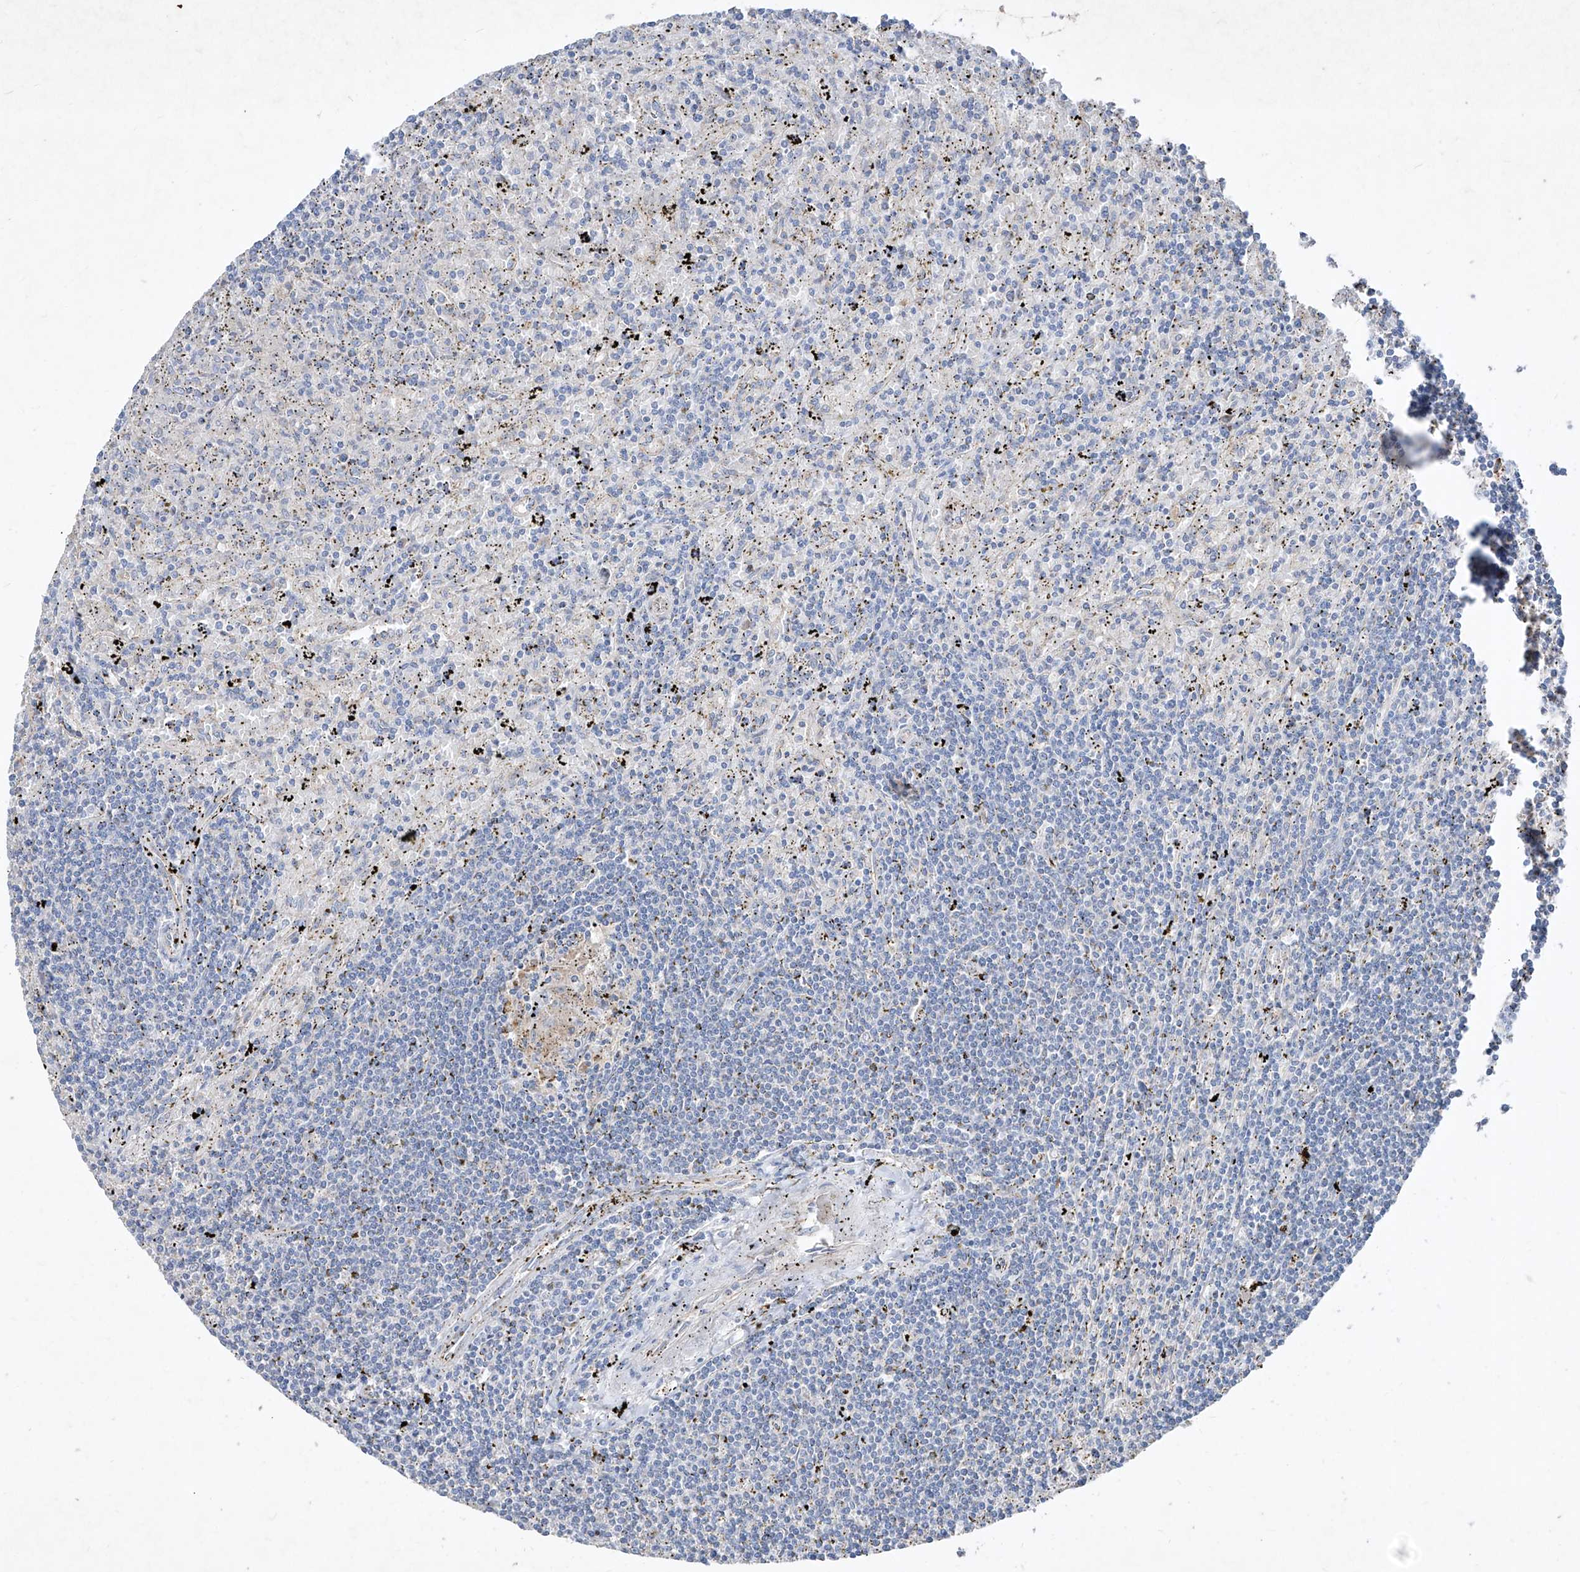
{"staining": {"intensity": "negative", "quantity": "none", "location": "none"}, "tissue": "lymphoma", "cell_type": "Tumor cells", "image_type": "cancer", "snomed": [{"axis": "morphology", "description": "Malignant lymphoma, non-Hodgkin's type, Low grade"}, {"axis": "topography", "description": "Spleen"}], "caption": "Tumor cells are negative for brown protein staining in lymphoma. The staining was performed using DAB (3,3'-diaminobenzidine) to visualize the protein expression in brown, while the nuclei were stained in blue with hematoxylin (Magnification: 20x).", "gene": "ABCD3", "patient": {"sex": "male", "age": 76}}